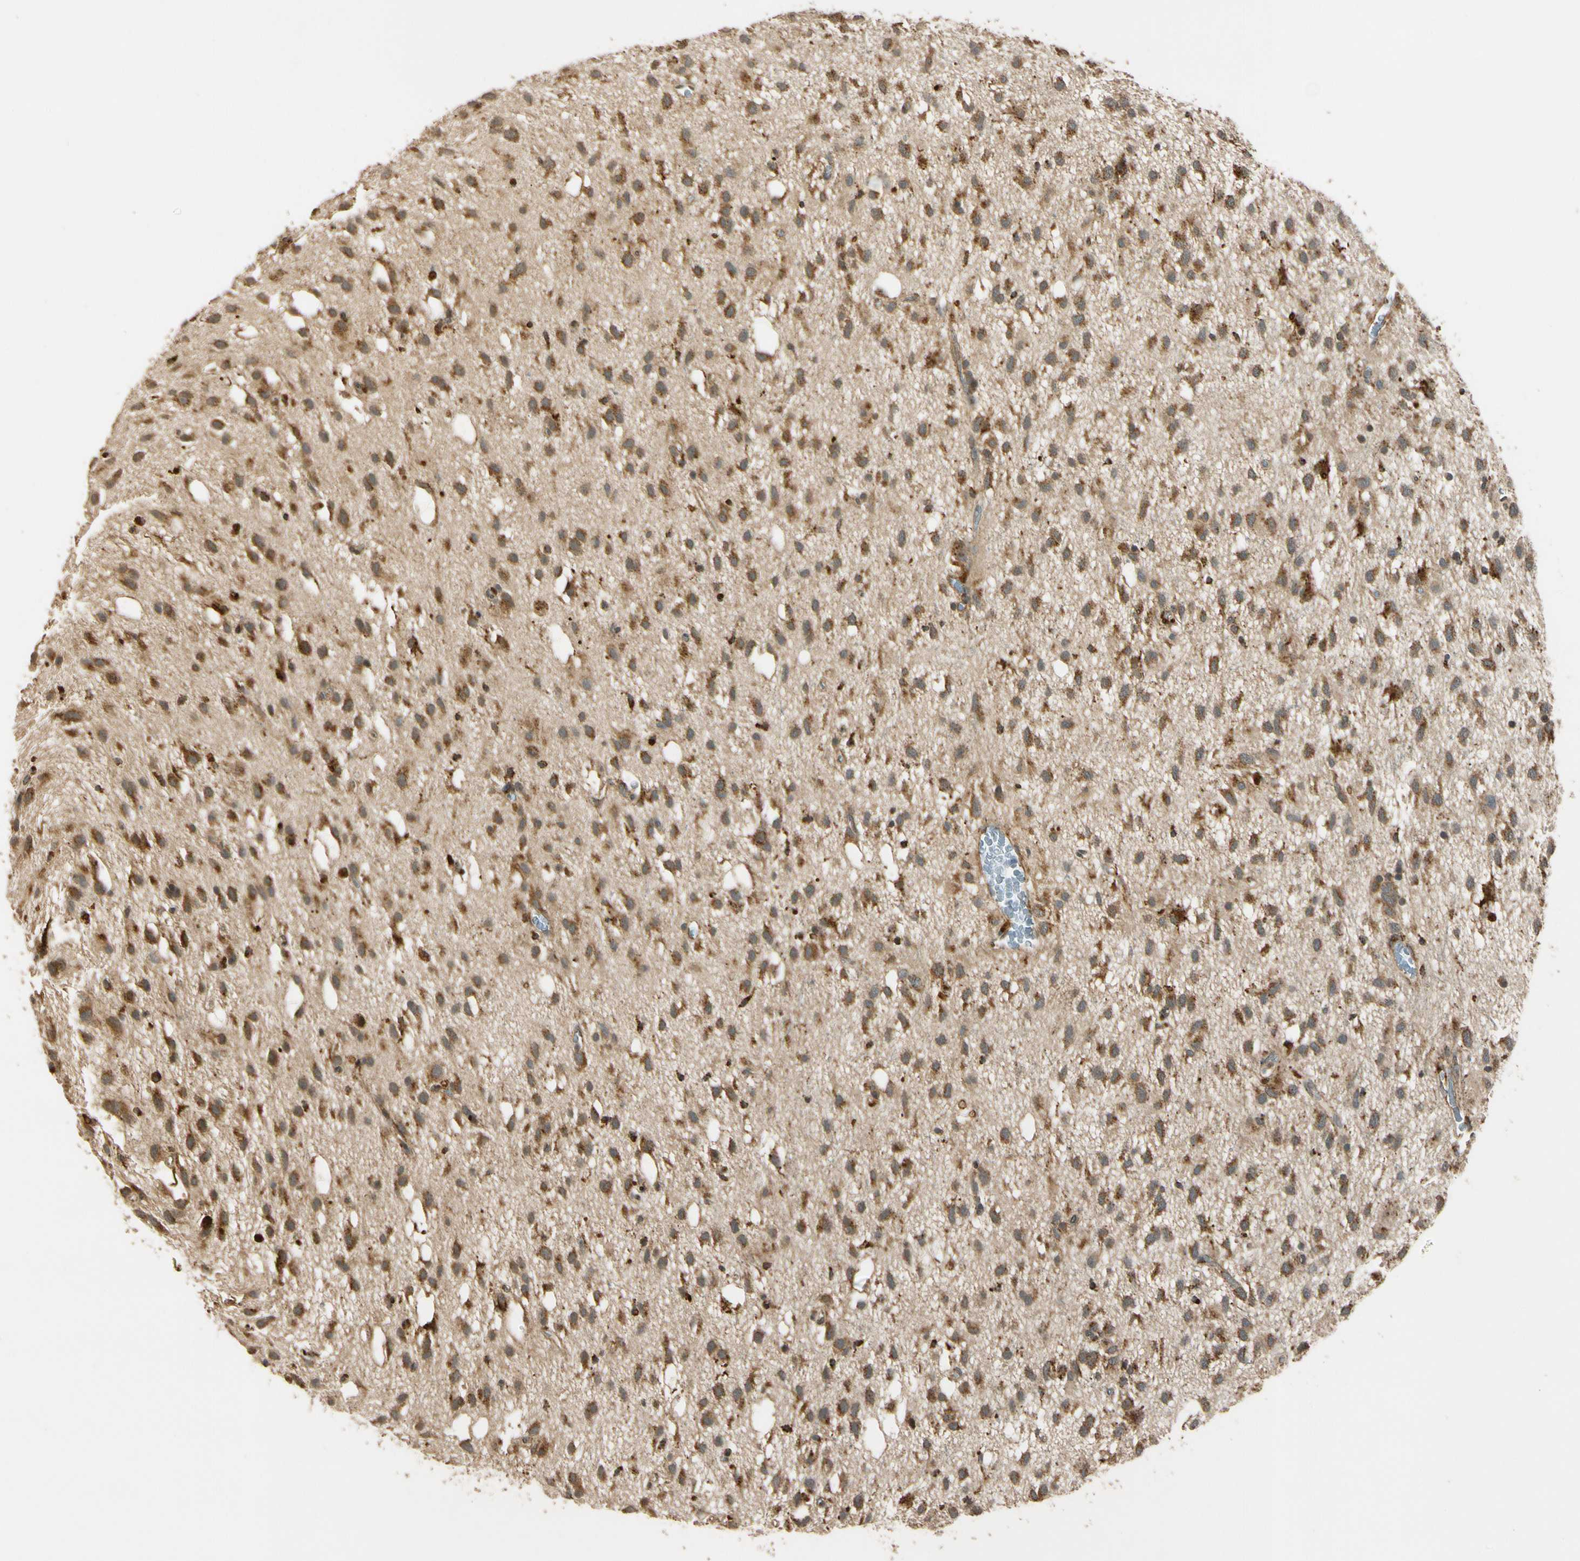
{"staining": {"intensity": "moderate", "quantity": ">75%", "location": "cytoplasmic/membranous"}, "tissue": "glioma", "cell_type": "Tumor cells", "image_type": "cancer", "snomed": [{"axis": "morphology", "description": "Glioma, malignant, Low grade"}, {"axis": "topography", "description": "Brain"}], "caption": "Protein expression analysis of human glioma reveals moderate cytoplasmic/membranous staining in approximately >75% of tumor cells.", "gene": "LAMTOR1", "patient": {"sex": "male", "age": 77}}